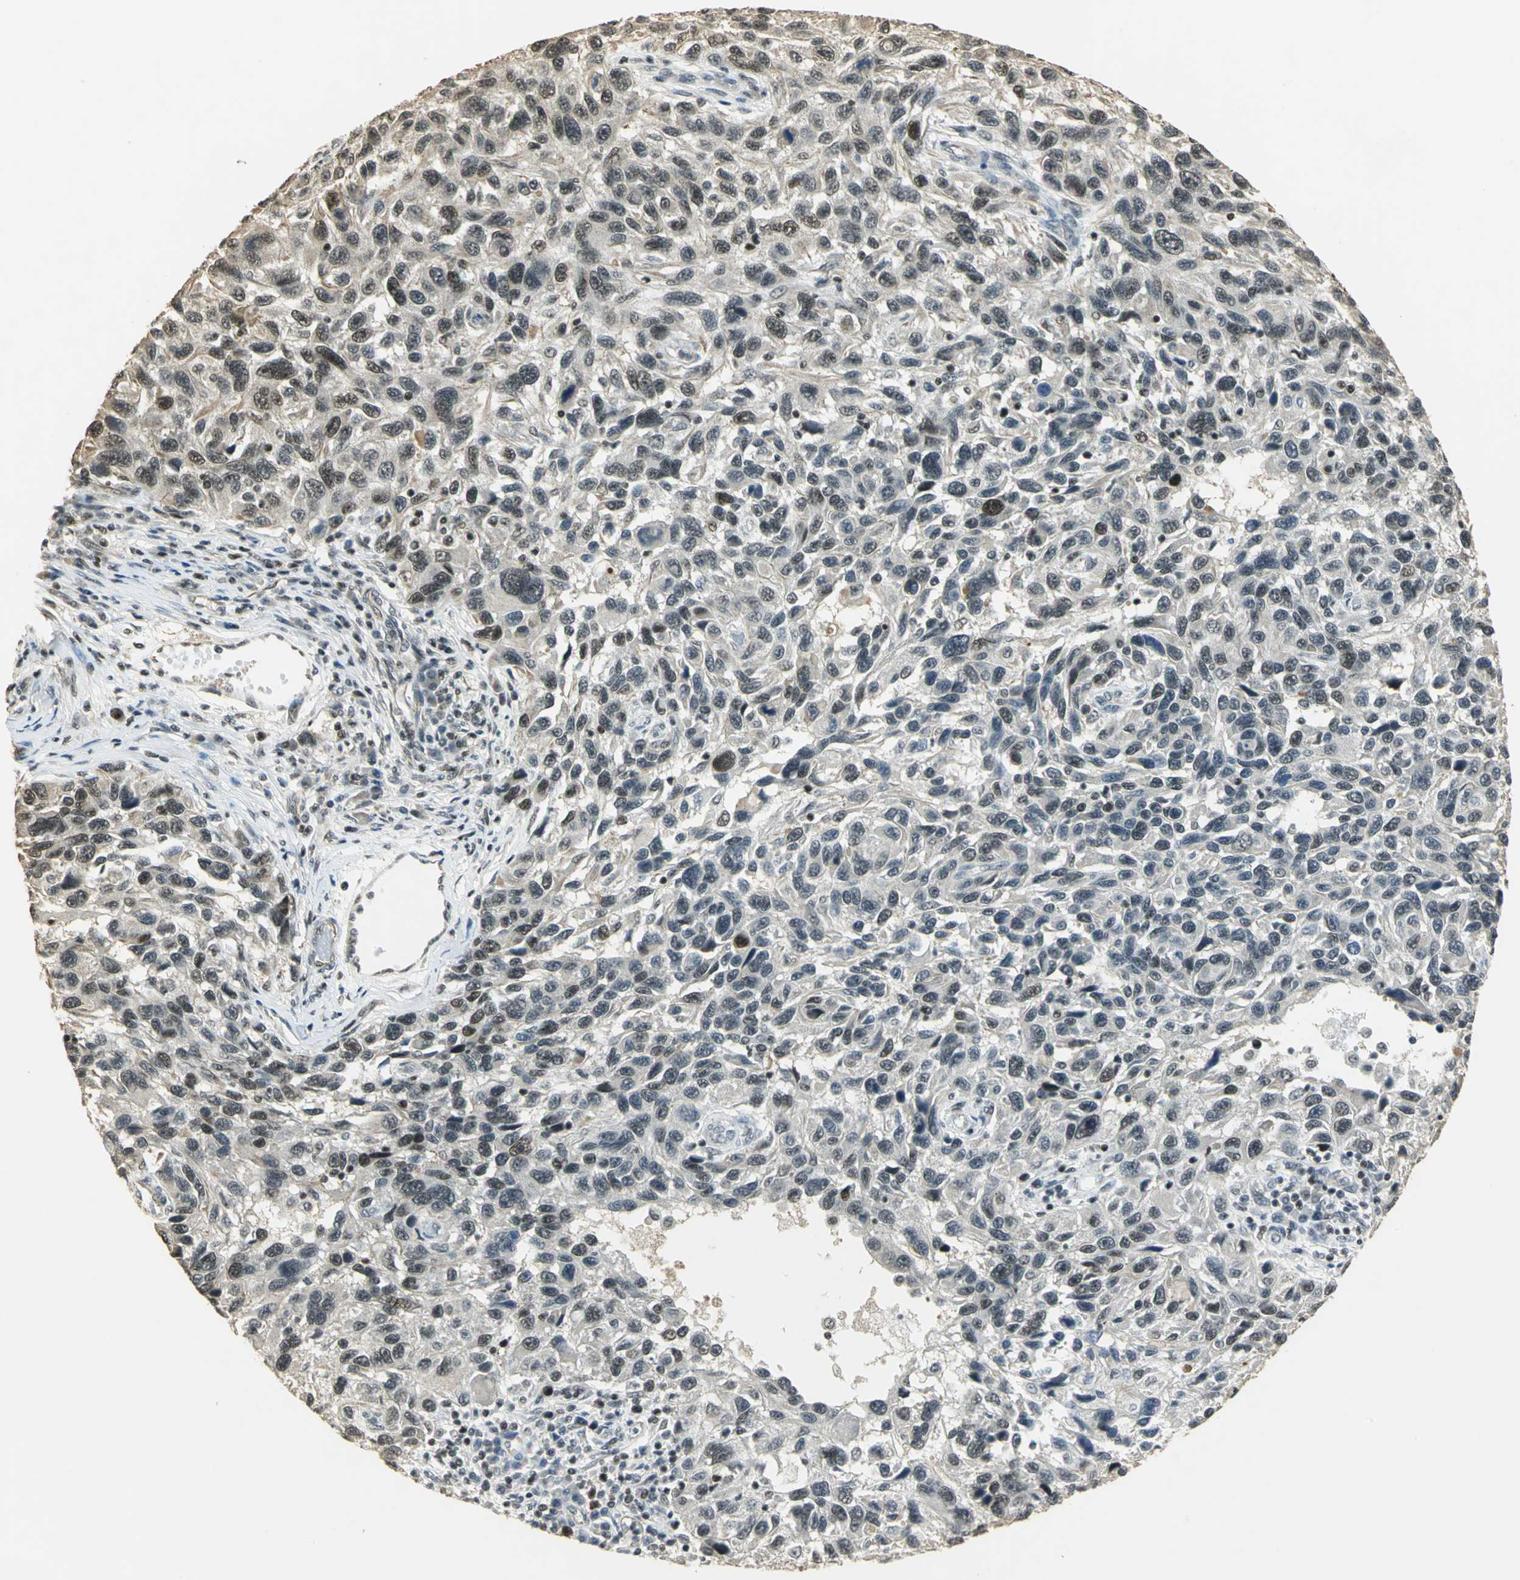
{"staining": {"intensity": "weak", "quantity": "25%-75%", "location": "nuclear"}, "tissue": "melanoma", "cell_type": "Tumor cells", "image_type": "cancer", "snomed": [{"axis": "morphology", "description": "Malignant melanoma, NOS"}, {"axis": "topography", "description": "Skin"}], "caption": "Brown immunohistochemical staining in human melanoma displays weak nuclear expression in about 25%-75% of tumor cells.", "gene": "ELF1", "patient": {"sex": "male", "age": 53}}